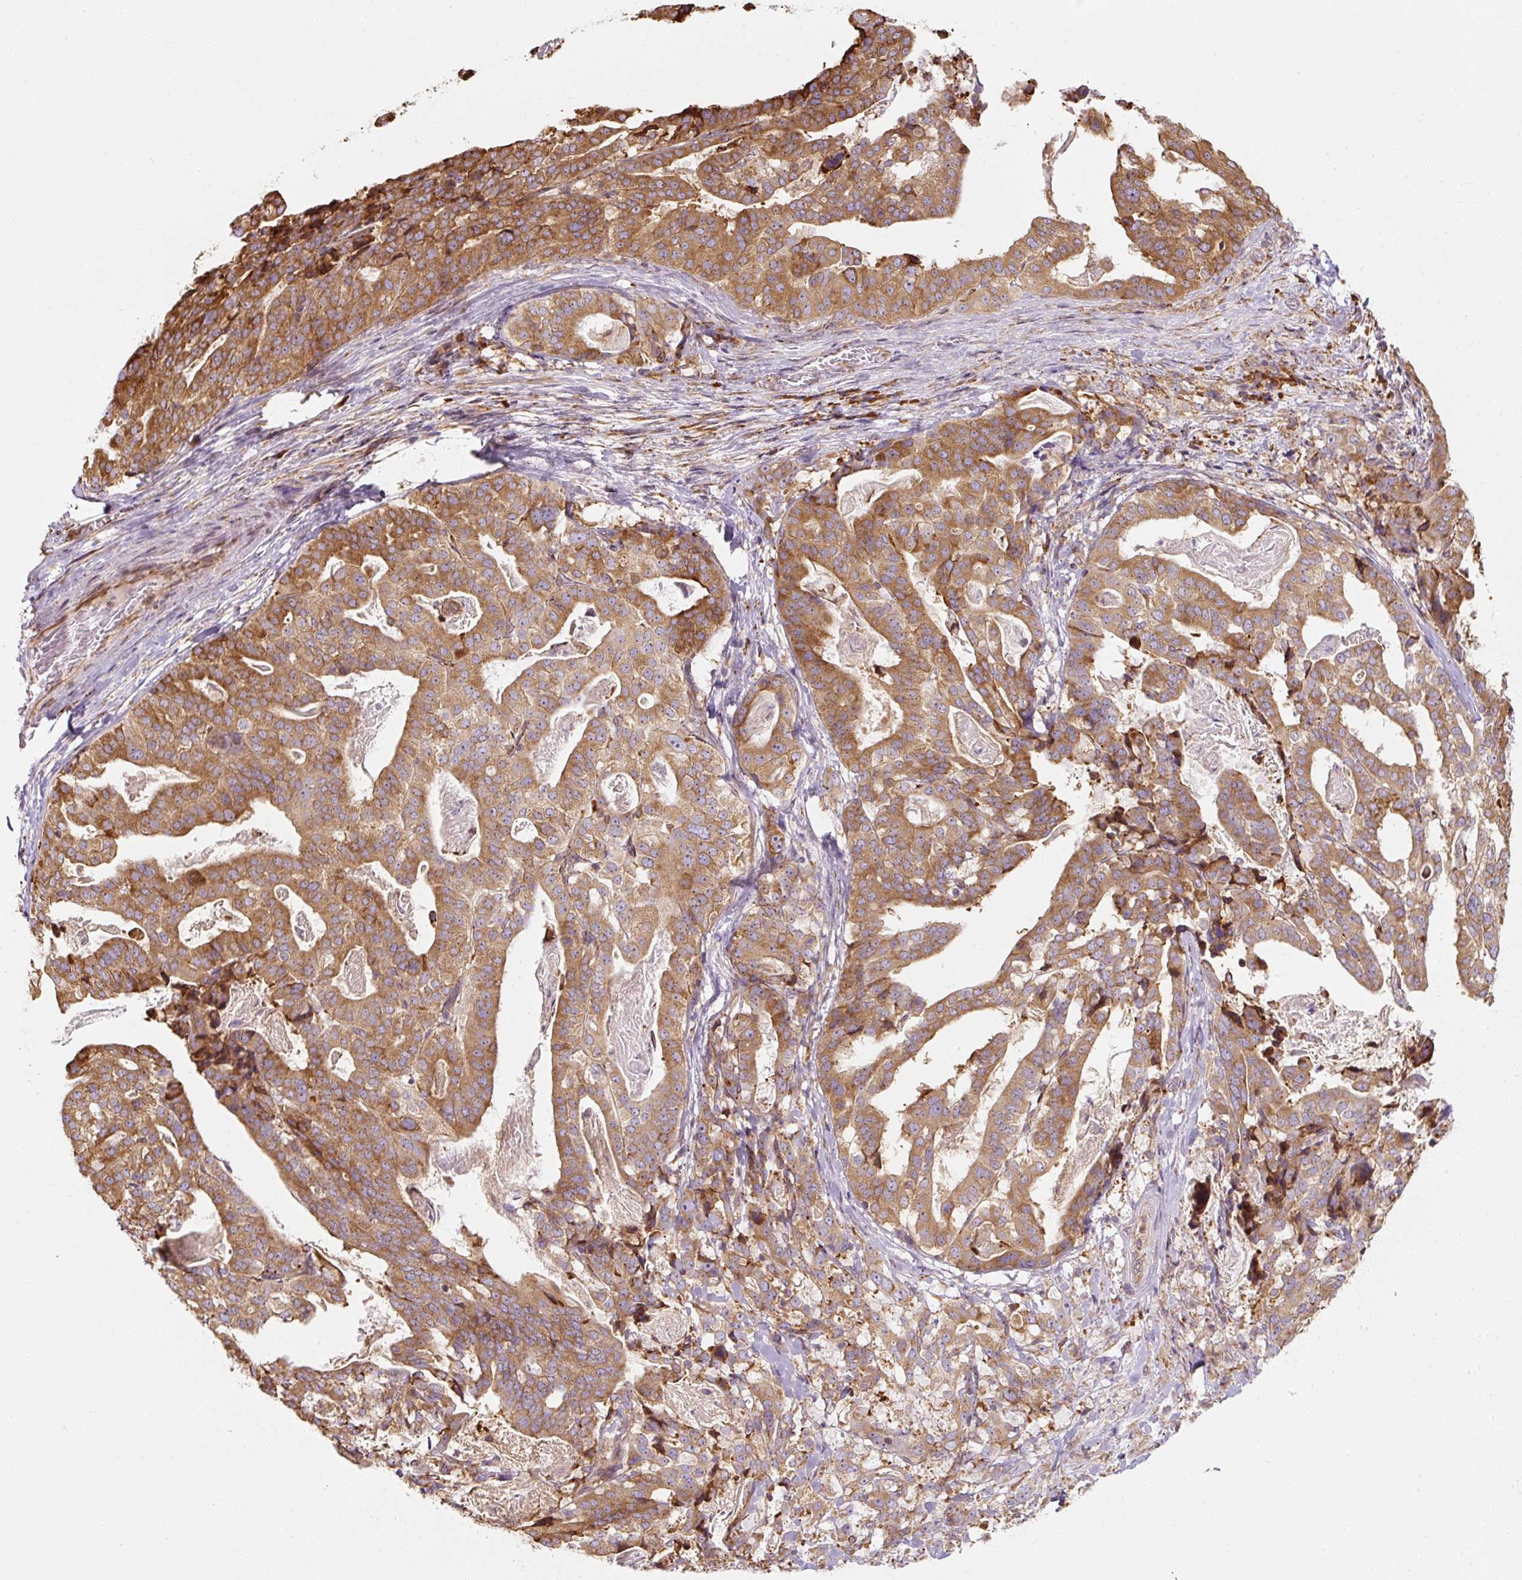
{"staining": {"intensity": "moderate", "quantity": ">75%", "location": "cytoplasmic/membranous"}, "tissue": "stomach cancer", "cell_type": "Tumor cells", "image_type": "cancer", "snomed": [{"axis": "morphology", "description": "Adenocarcinoma, NOS"}, {"axis": "topography", "description": "Stomach"}], "caption": "Approximately >75% of tumor cells in stomach cancer display moderate cytoplasmic/membranous protein positivity as visualized by brown immunohistochemical staining.", "gene": "PRKCSH", "patient": {"sex": "male", "age": 48}}